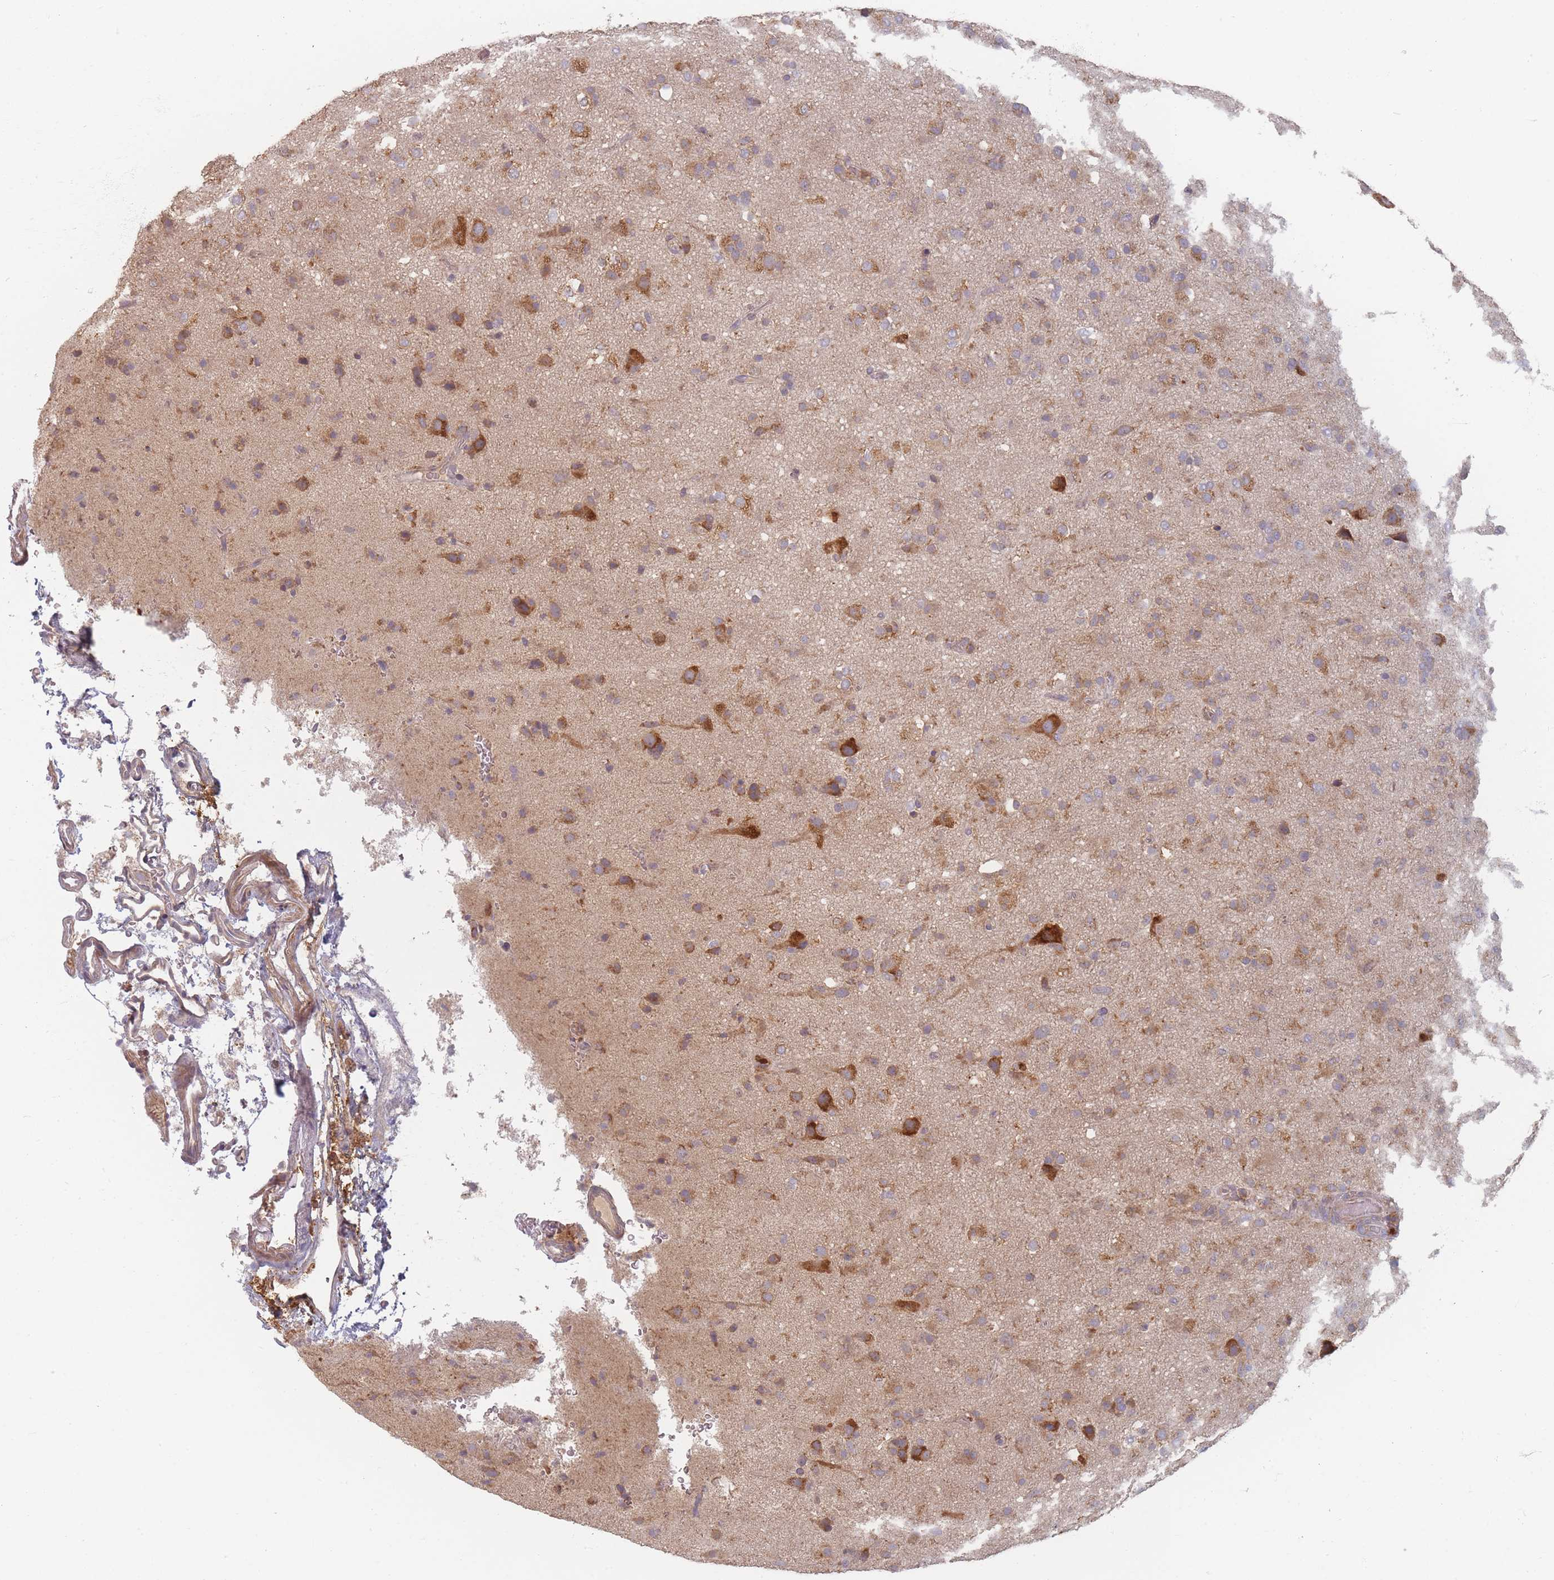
{"staining": {"intensity": "moderate", "quantity": ">75%", "location": "cytoplasmic/membranous"}, "tissue": "glioma", "cell_type": "Tumor cells", "image_type": "cancer", "snomed": [{"axis": "morphology", "description": "Glioma, malignant, Low grade"}, {"axis": "topography", "description": "Brain"}], "caption": "Protein expression analysis of glioma displays moderate cytoplasmic/membranous staining in approximately >75% of tumor cells.", "gene": "SLC35F3", "patient": {"sex": "male", "age": 65}}